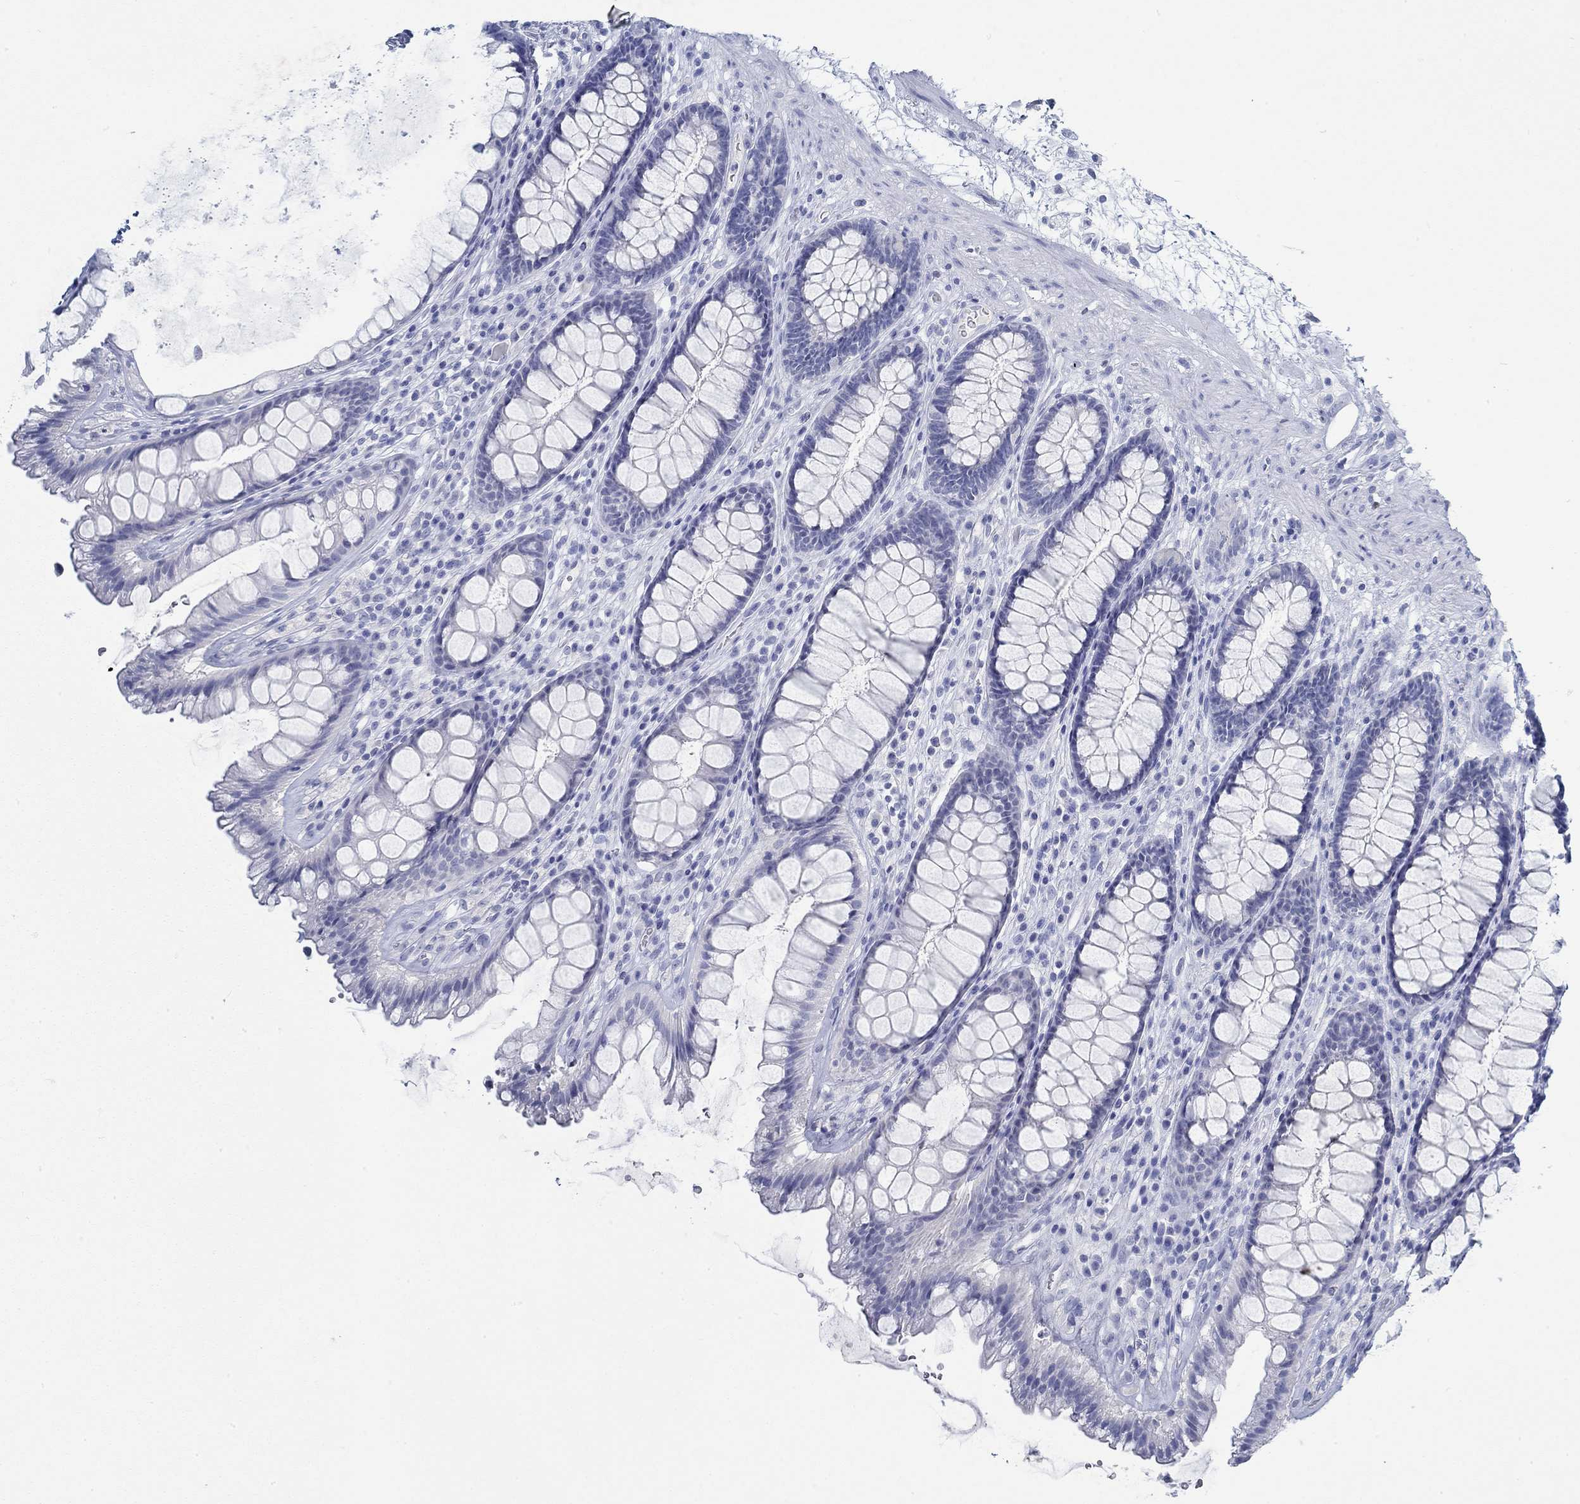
{"staining": {"intensity": "negative", "quantity": "none", "location": "none"}, "tissue": "rectum", "cell_type": "Glandular cells", "image_type": "normal", "snomed": [{"axis": "morphology", "description": "Normal tissue, NOS"}, {"axis": "topography", "description": "Rectum"}], "caption": "This is an immunohistochemistry (IHC) photomicrograph of benign human rectum. There is no expression in glandular cells.", "gene": "PAX9", "patient": {"sex": "male", "age": 72}}